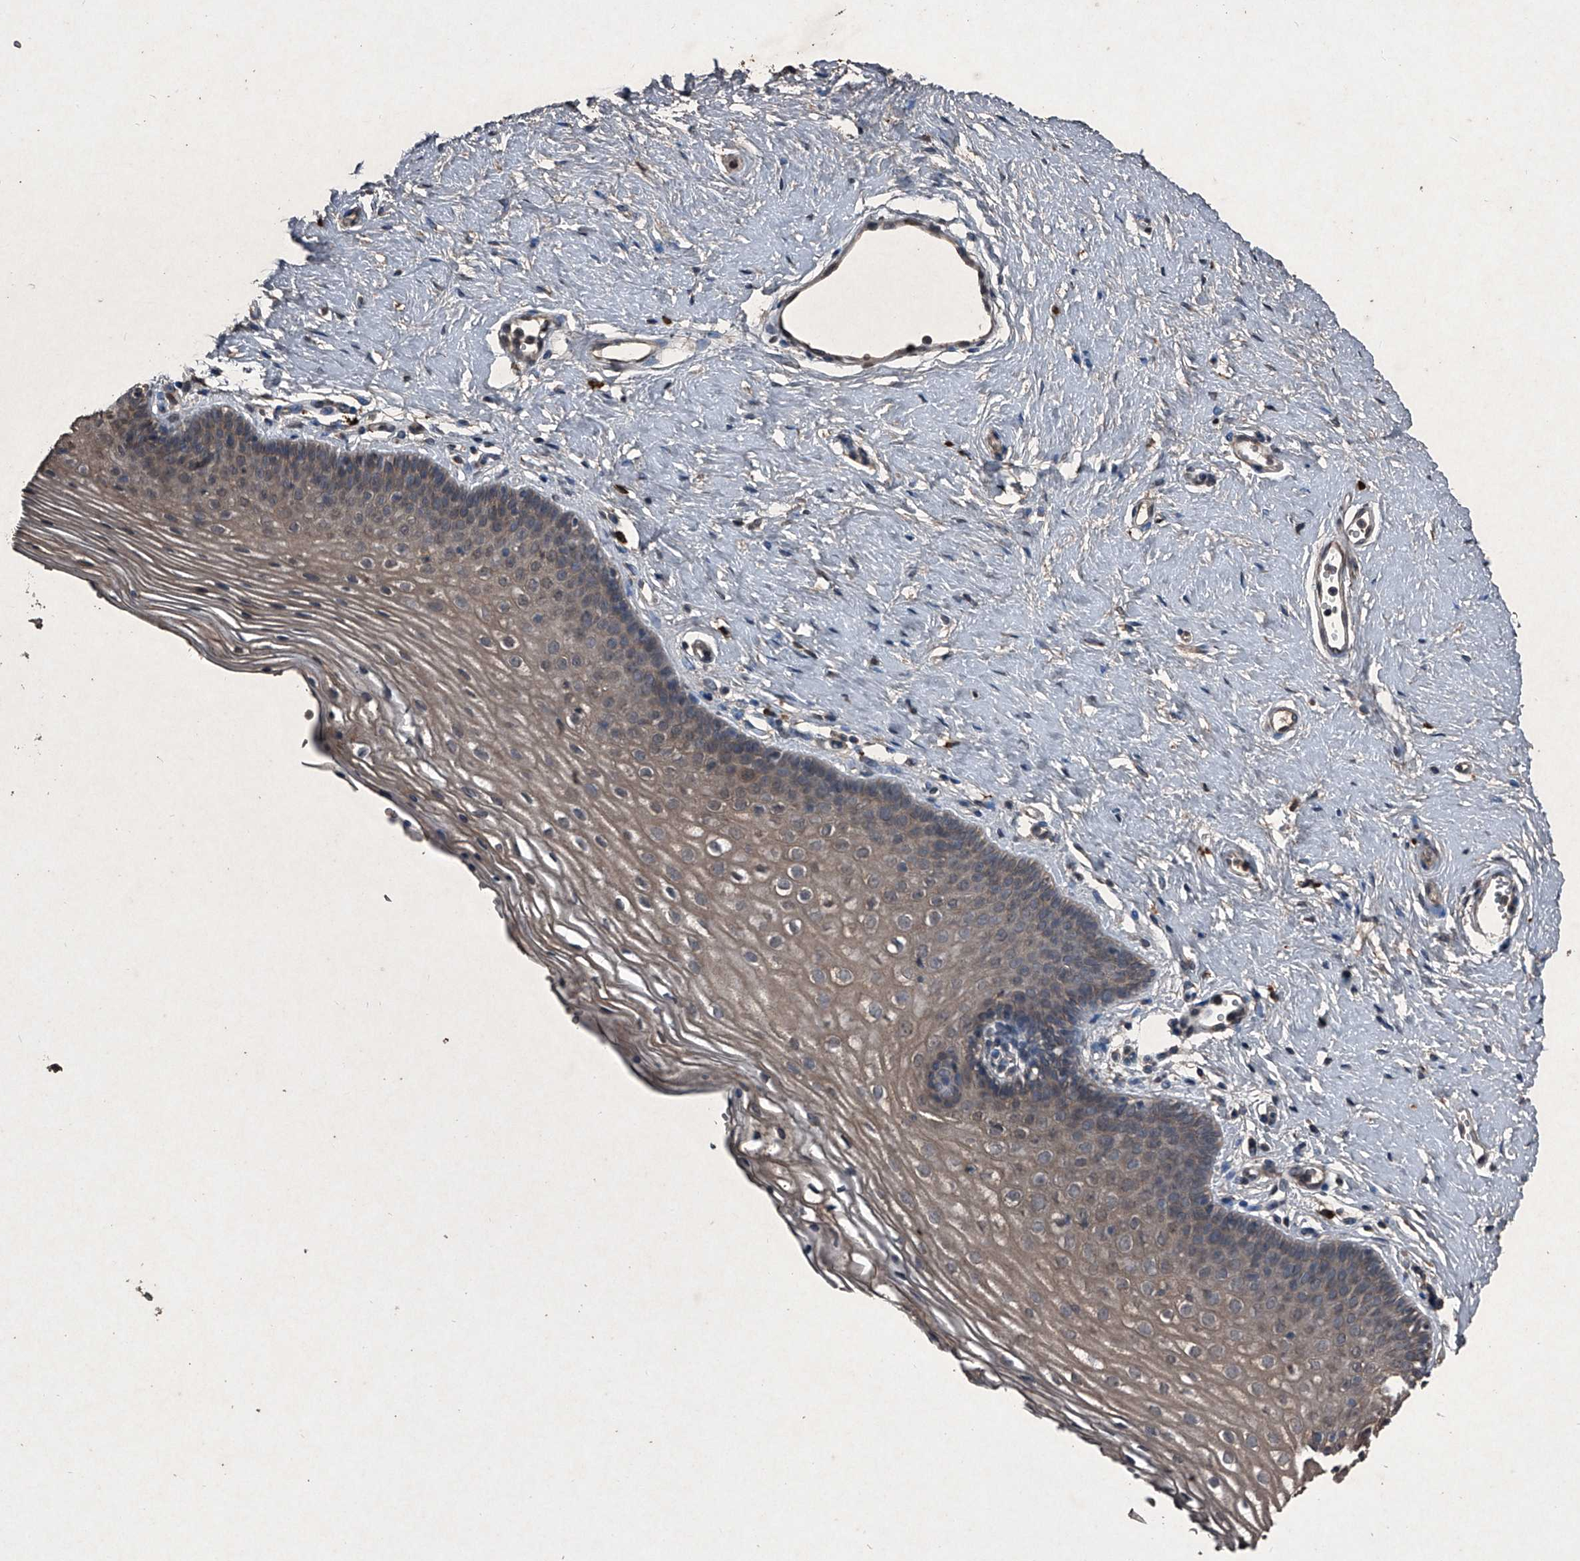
{"staining": {"intensity": "weak", "quantity": "25%-75%", "location": "cytoplasmic/membranous"}, "tissue": "vagina", "cell_type": "Squamous epithelial cells", "image_type": "normal", "snomed": [{"axis": "morphology", "description": "Normal tissue, NOS"}, {"axis": "topography", "description": "Vagina"}], "caption": "Protein expression by IHC reveals weak cytoplasmic/membranous positivity in approximately 25%-75% of squamous epithelial cells in normal vagina. (DAB (3,3'-diaminobenzidine) IHC with brightfield microscopy, high magnification).", "gene": "MAPKAP1", "patient": {"sex": "female", "age": 32}}